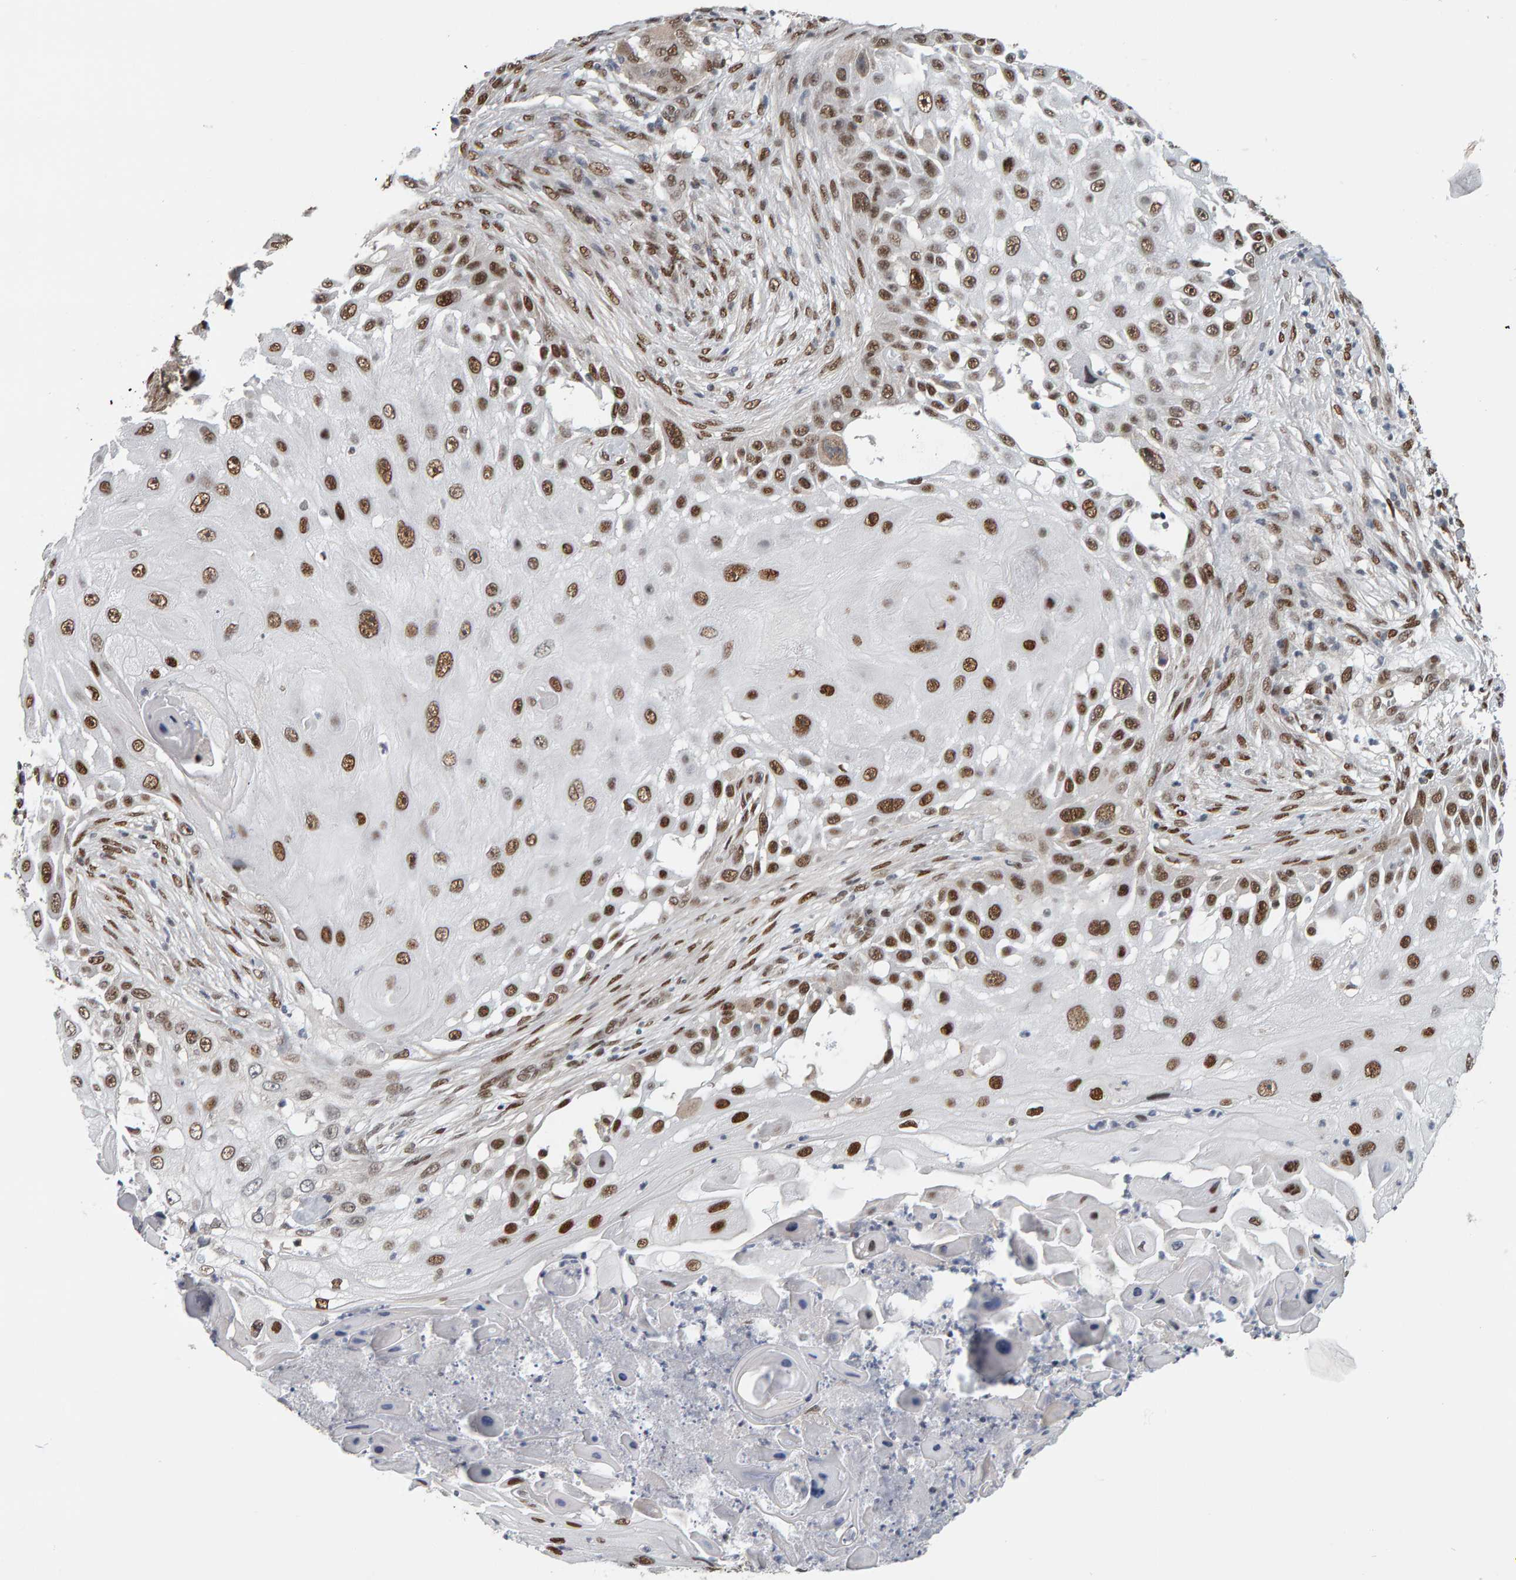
{"staining": {"intensity": "strong", "quantity": ">75%", "location": "nuclear"}, "tissue": "skin cancer", "cell_type": "Tumor cells", "image_type": "cancer", "snomed": [{"axis": "morphology", "description": "Squamous cell carcinoma, NOS"}, {"axis": "topography", "description": "Skin"}], "caption": "An image showing strong nuclear expression in about >75% of tumor cells in skin cancer (squamous cell carcinoma), as visualized by brown immunohistochemical staining.", "gene": "ATF7IP", "patient": {"sex": "female", "age": 44}}